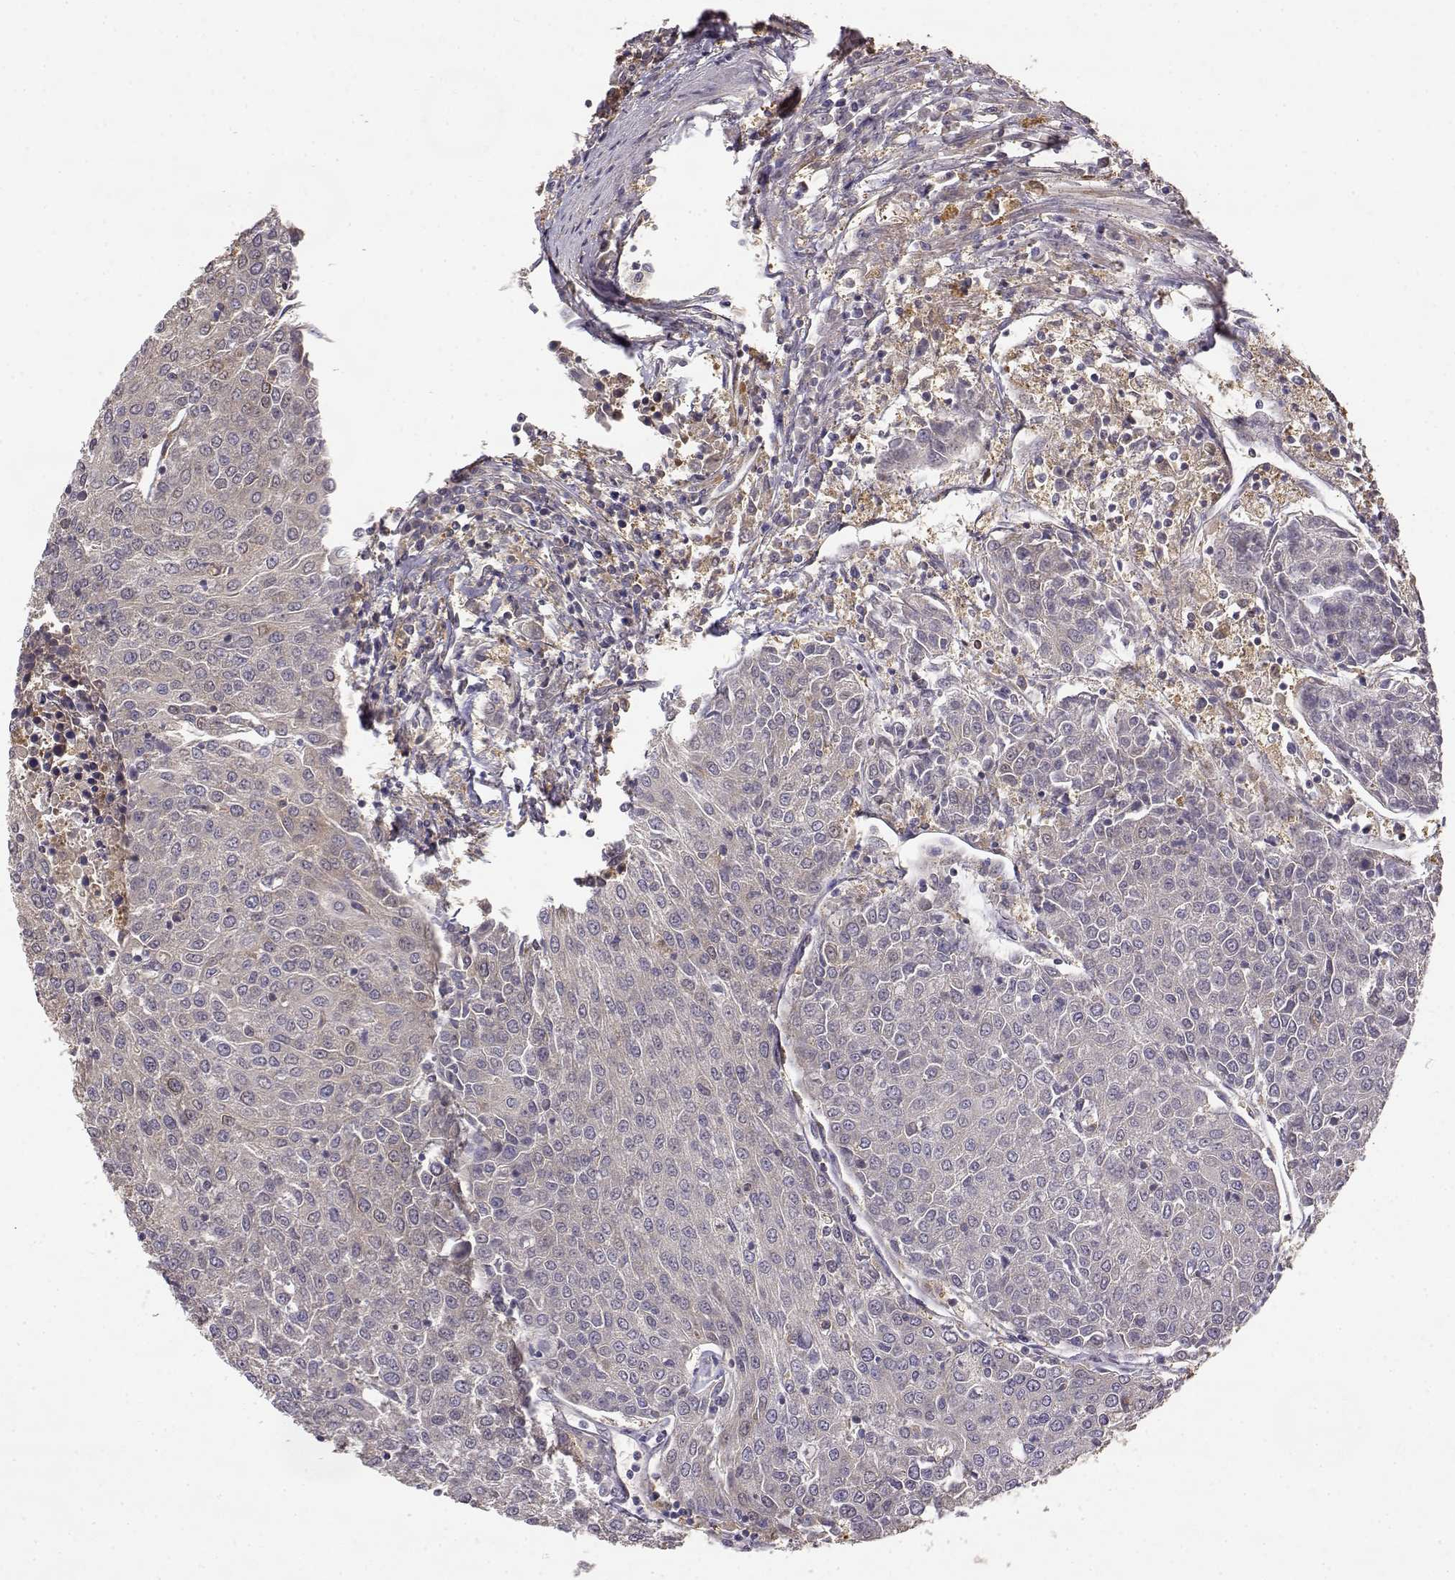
{"staining": {"intensity": "negative", "quantity": "none", "location": "none"}, "tissue": "urothelial cancer", "cell_type": "Tumor cells", "image_type": "cancer", "snomed": [{"axis": "morphology", "description": "Urothelial carcinoma, High grade"}, {"axis": "topography", "description": "Urinary bladder"}], "caption": "Histopathology image shows no significant protein staining in tumor cells of high-grade urothelial carcinoma.", "gene": "CRIM1", "patient": {"sex": "female", "age": 85}}